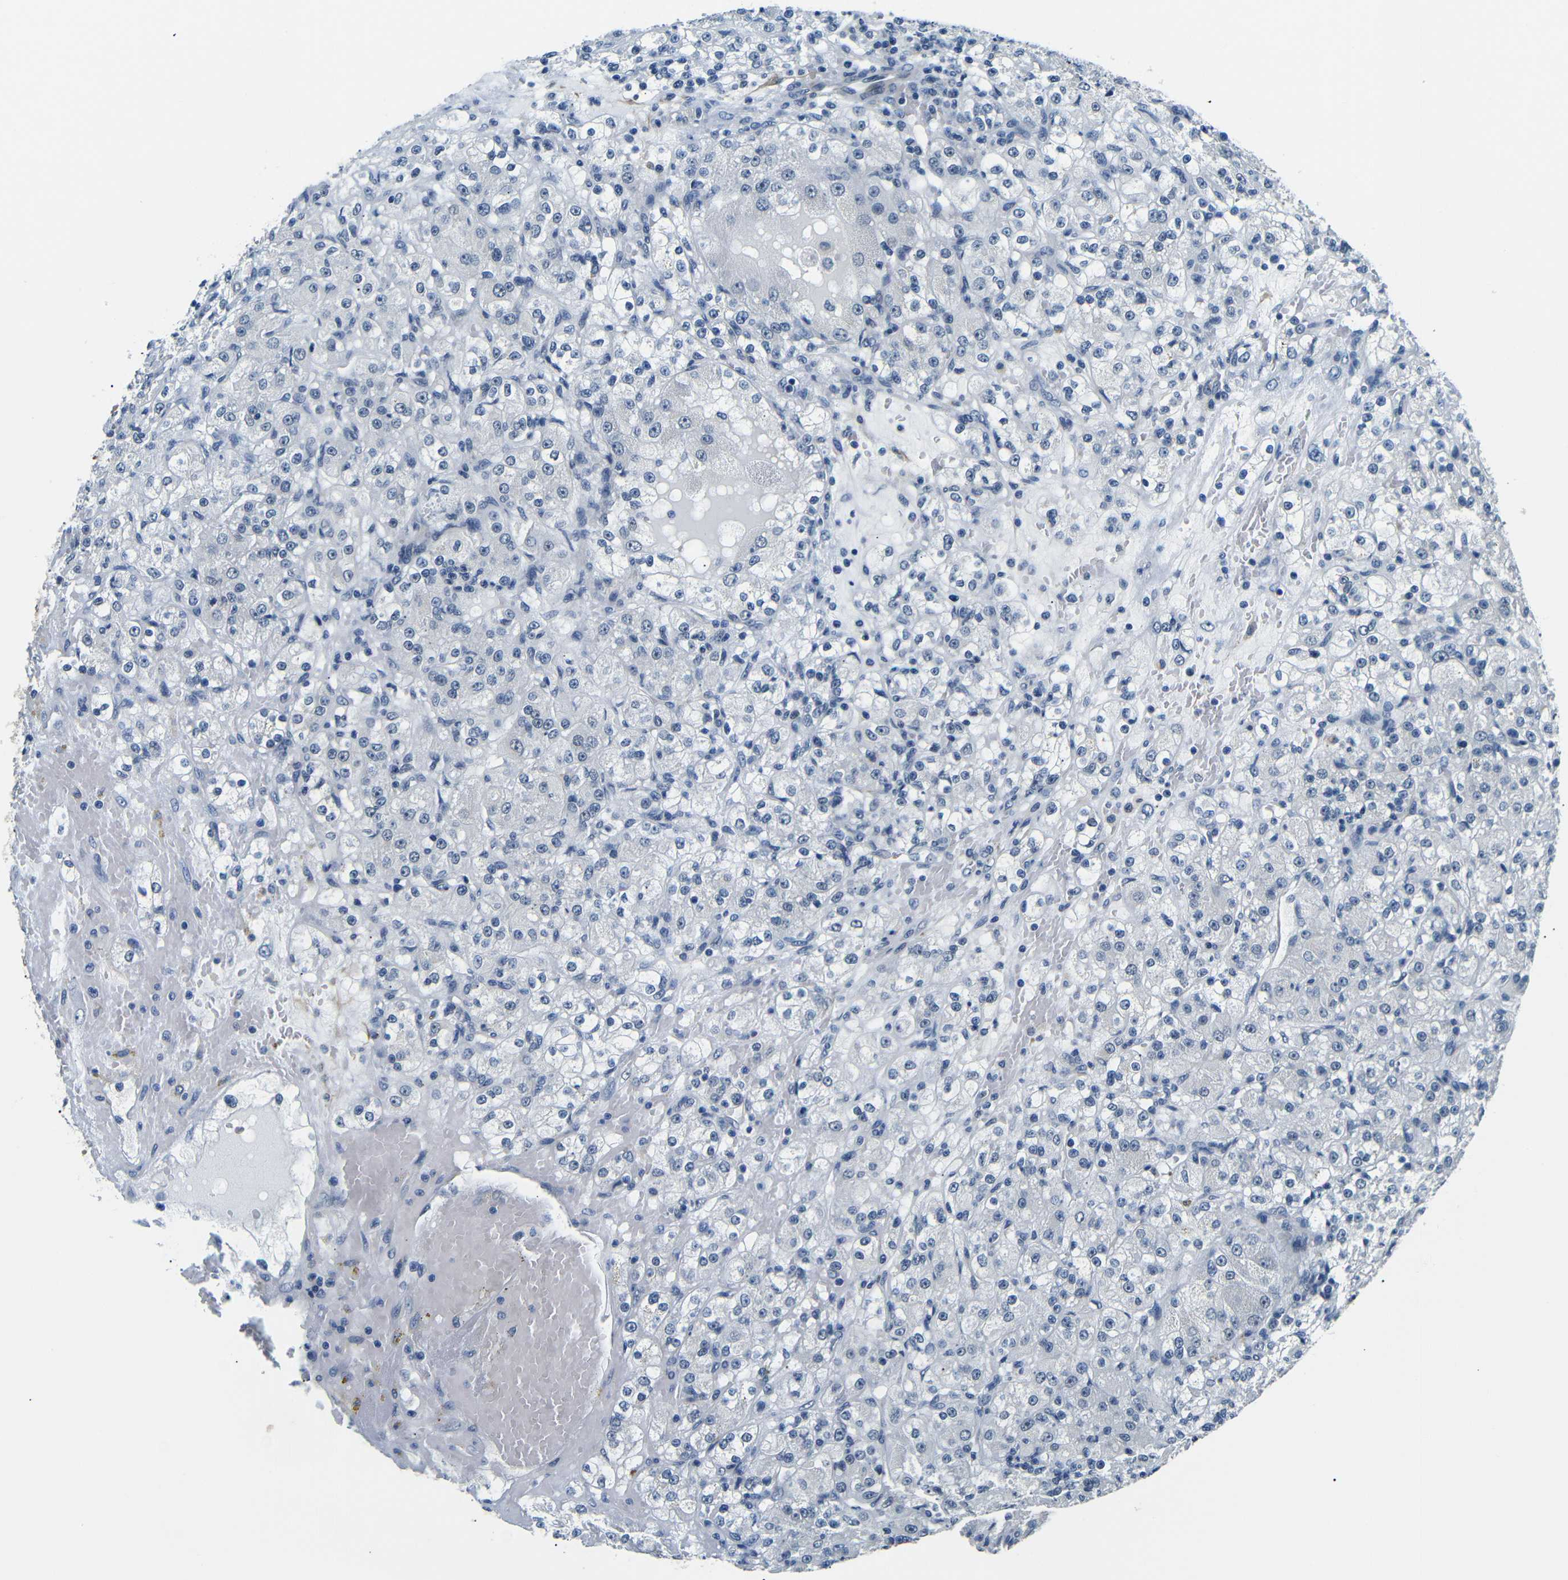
{"staining": {"intensity": "negative", "quantity": "none", "location": "none"}, "tissue": "renal cancer", "cell_type": "Tumor cells", "image_type": "cancer", "snomed": [{"axis": "morphology", "description": "Normal tissue, NOS"}, {"axis": "morphology", "description": "Adenocarcinoma, NOS"}, {"axis": "topography", "description": "Kidney"}], "caption": "DAB immunohistochemical staining of renal cancer shows no significant positivity in tumor cells.", "gene": "TAFA1", "patient": {"sex": "male", "age": 61}}